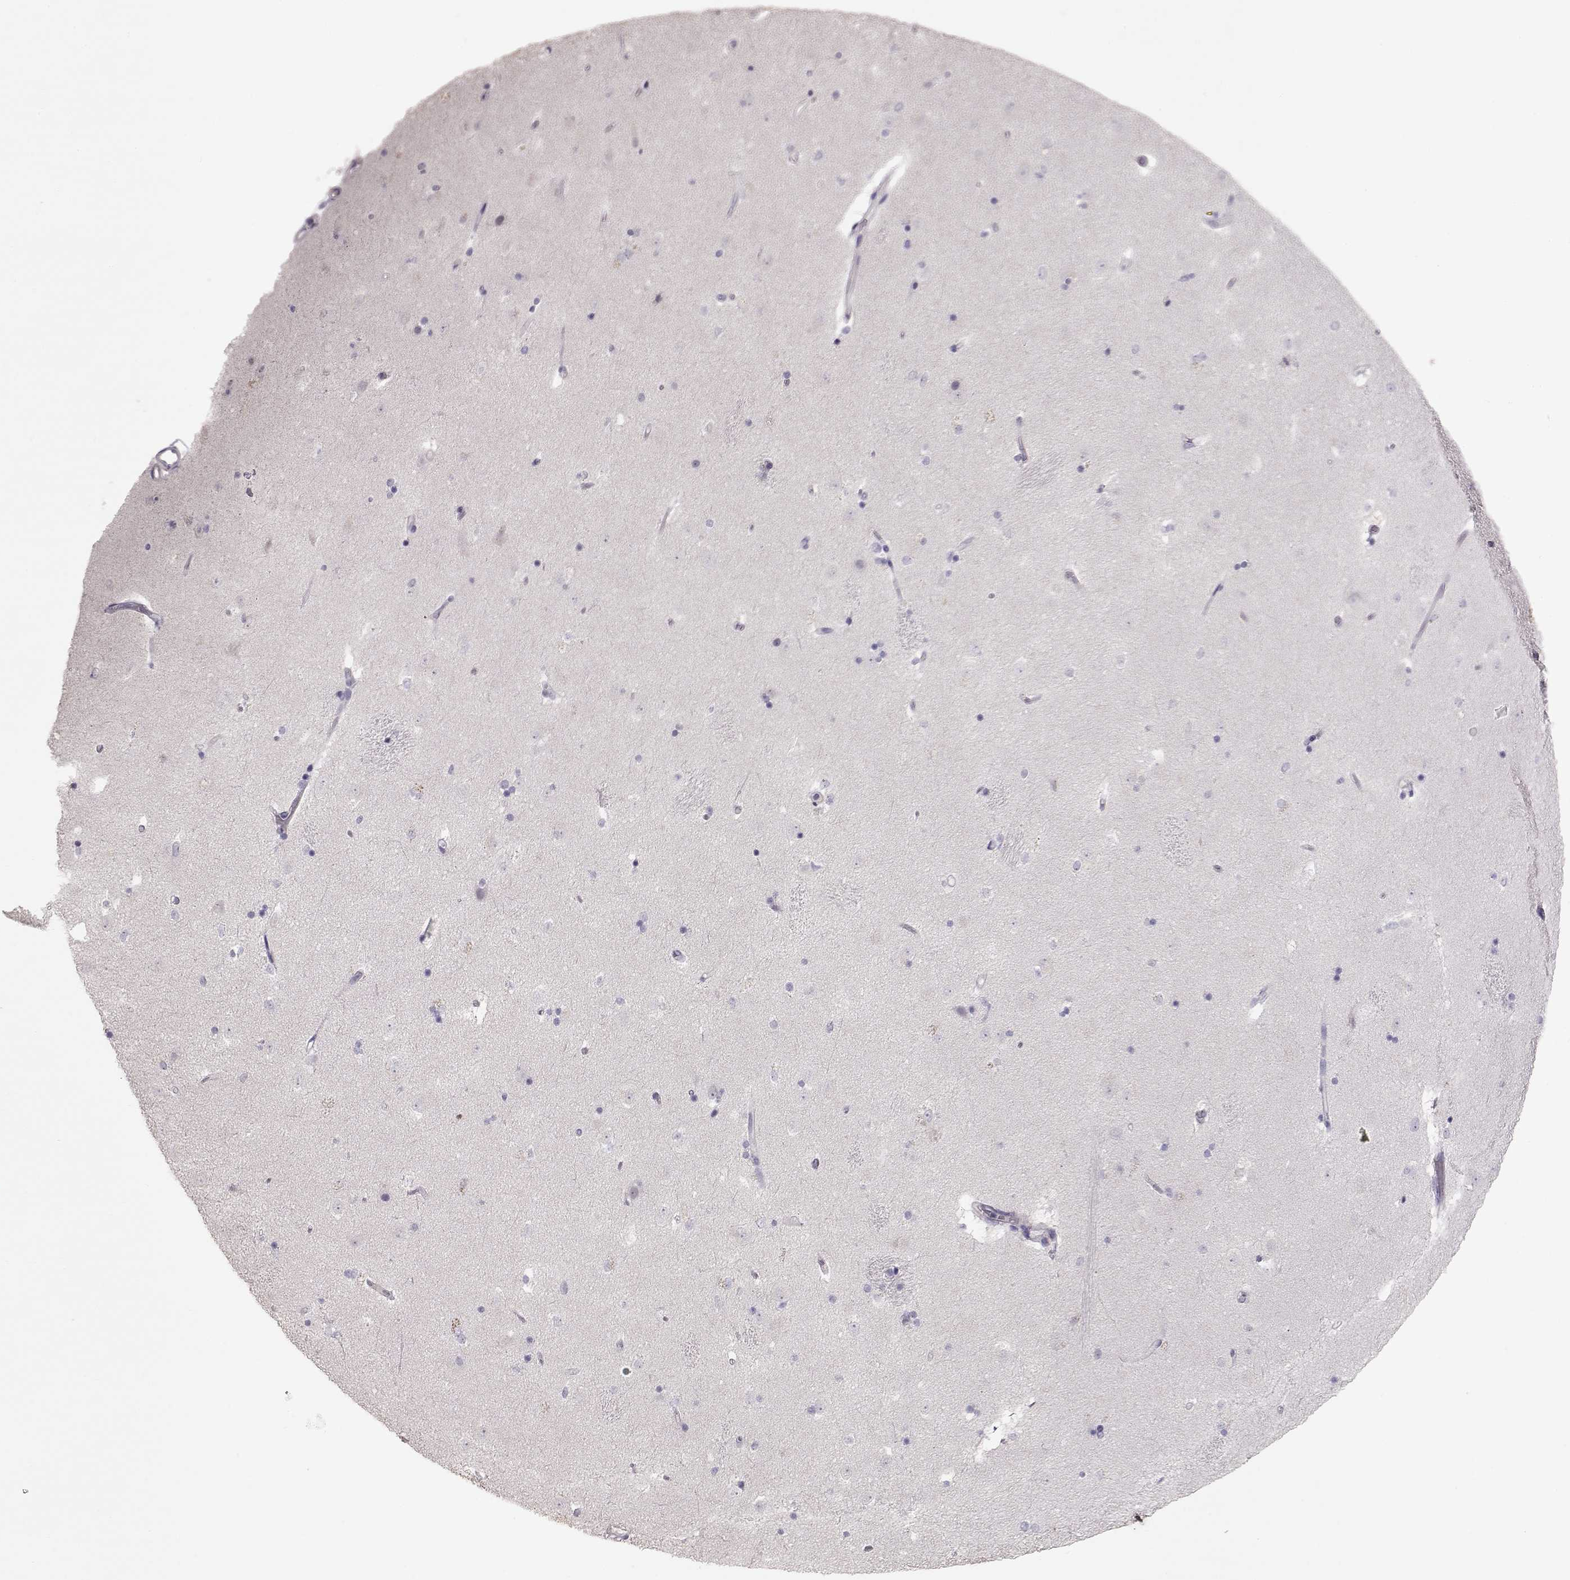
{"staining": {"intensity": "negative", "quantity": "none", "location": "none"}, "tissue": "caudate", "cell_type": "Glial cells", "image_type": "normal", "snomed": [{"axis": "morphology", "description": "Normal tissue, NOS"}, {"axis": "topography", "description": "Lateral ventricle wall"}], "caption": "Immunohistochemistry photomicrograph of benign caudate: caudate stained with DAB shows no significant protein staining in glial cells. (DAB (3,3'-diaminobenzidine) immunohistochemistry with hematoxylin counter stain).", "gene": "SLC18A1", "patient": {"sex": "male", "age": 51}}